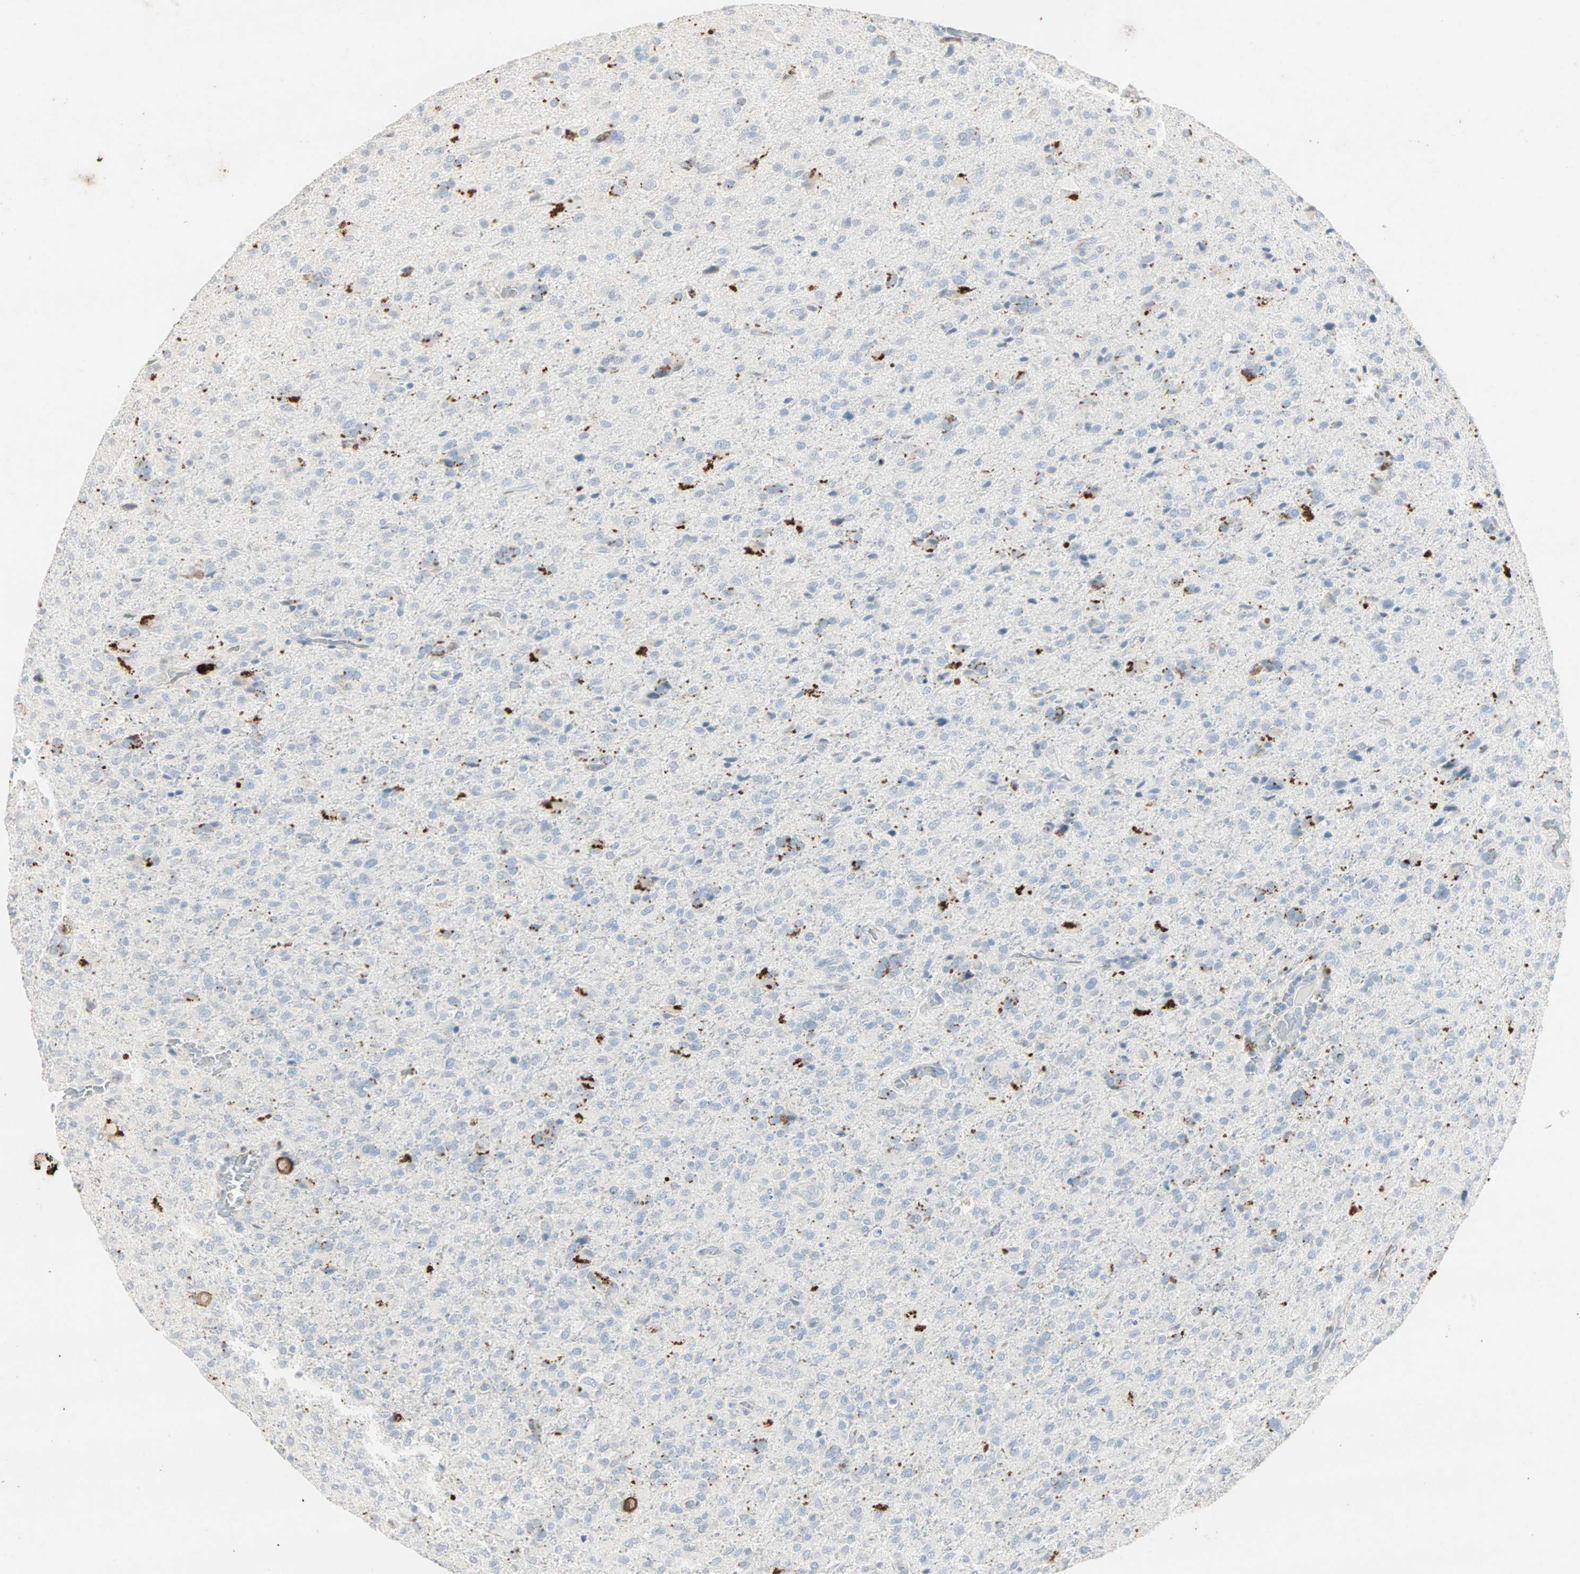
{"staining": {"intensity": "strong", "quantity": "<25%", "location": "cytoplasmic/membranous"}, "tissue": "glioma", "cell_type": "Tumor cells", "image_type": "cancer", "snomed": [{"axis": "morphology", "description": "Glioma, malignant, High grade"}, {"axis": "topography", "description": "Brain"}], "caption": "There is medium levels of strong cytoplasmic/membranous staining in tumor cells of glioma, as demonstrated by immunohistochemical staining (brown color).", "gene": "CEACAM6", "patient": {"sex": "male", "age": 71}}